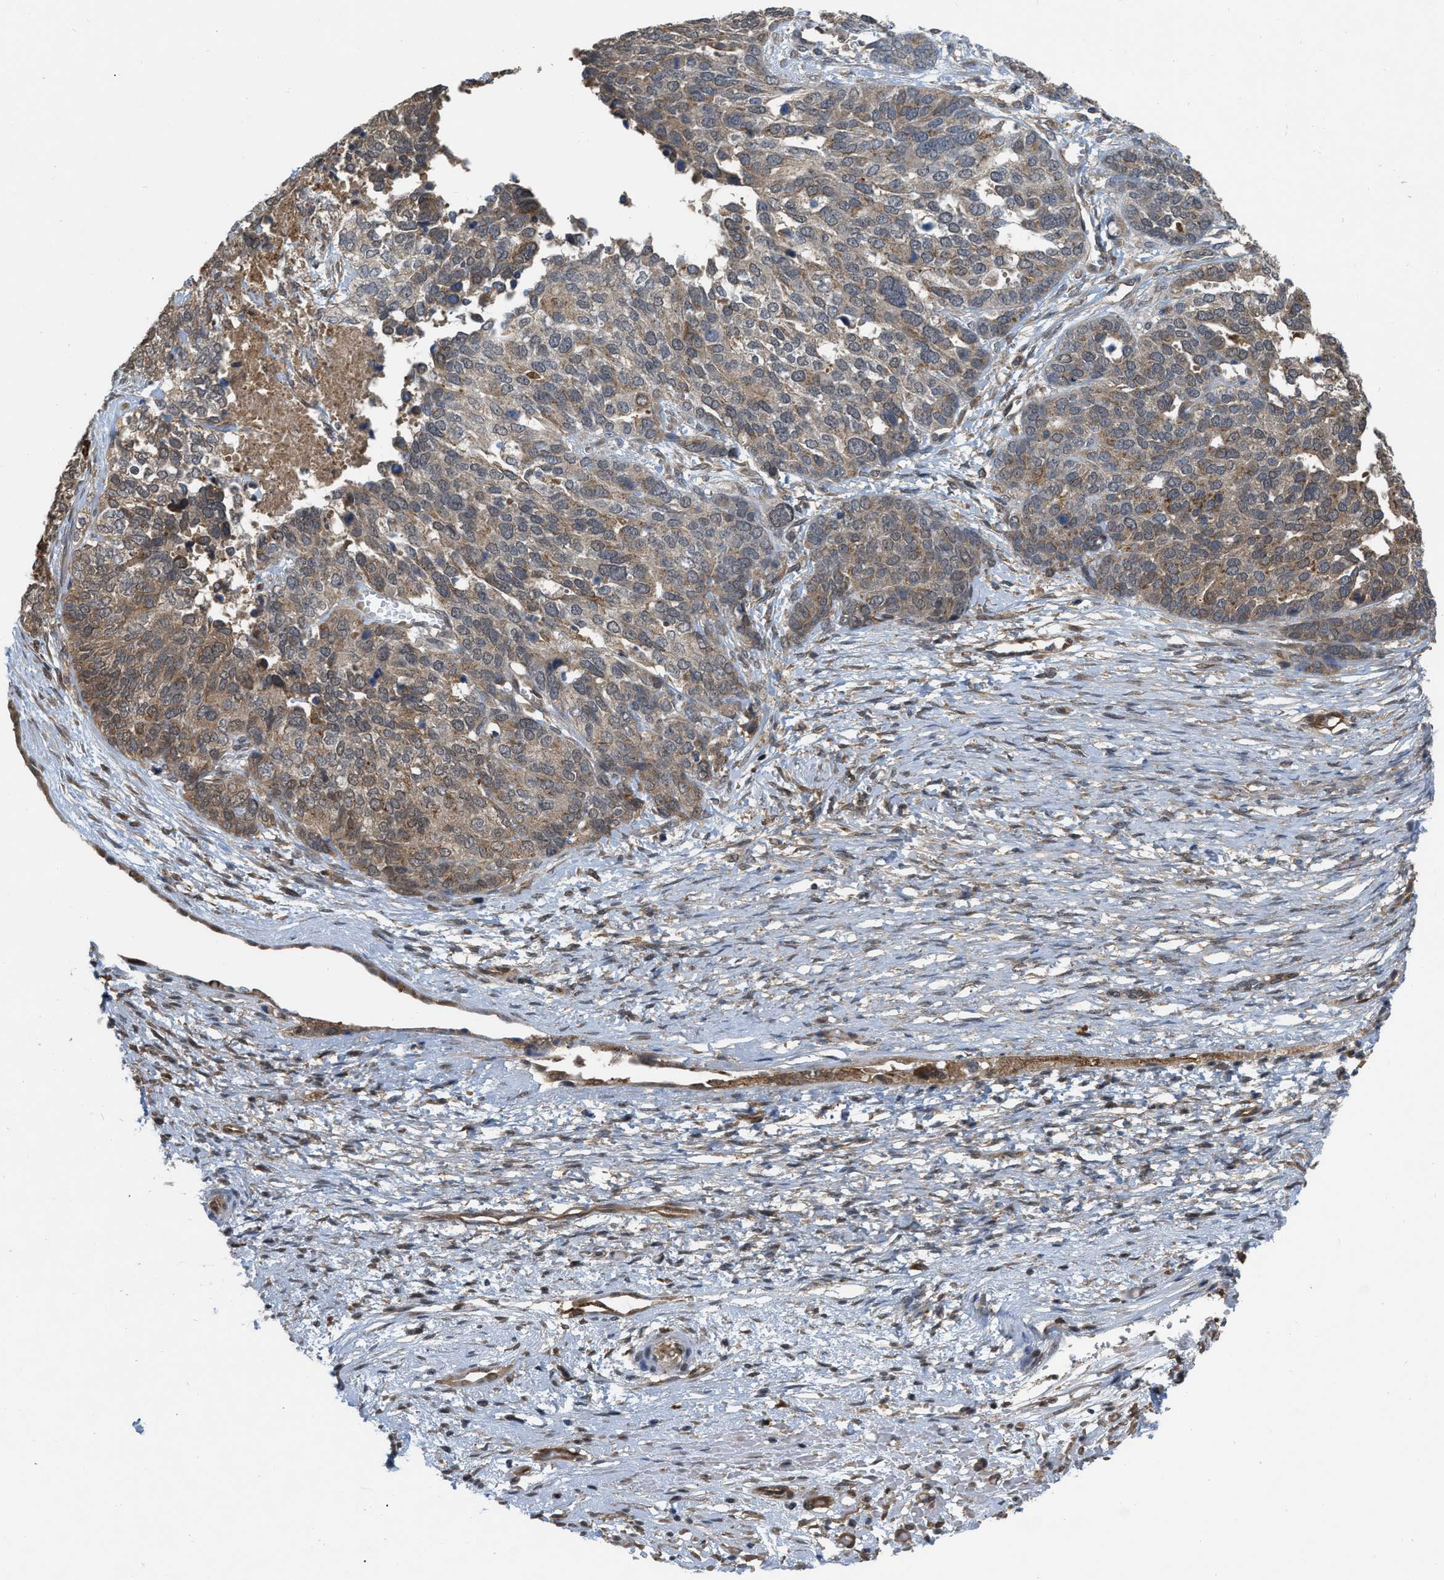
{"staining": {"intensity": "moderate", "quantity": "25%-75%", "location": "cytoplasmic/membranous"}, "tissue": "ovarian cancer", "cell_type": "Tumor cells", "image_type": "cancer", "snomed": [{"axis": "morphology", "description": "Cystadenocarcinoma, serous, NOS"}, {"axis": "topography", "description": "Ovary"}], "caption": "Tumor cells reveal medium levels of moderate cytoplasmic/membranous expression in approximately 25%-75% of cells in serous cystadenocarcinoma (ovarian). (brown staining indicates protein expression, while blue staining denotes nuclei).", "gene": "BCL7C", "patient": {"sex": "female", "age": 44}}